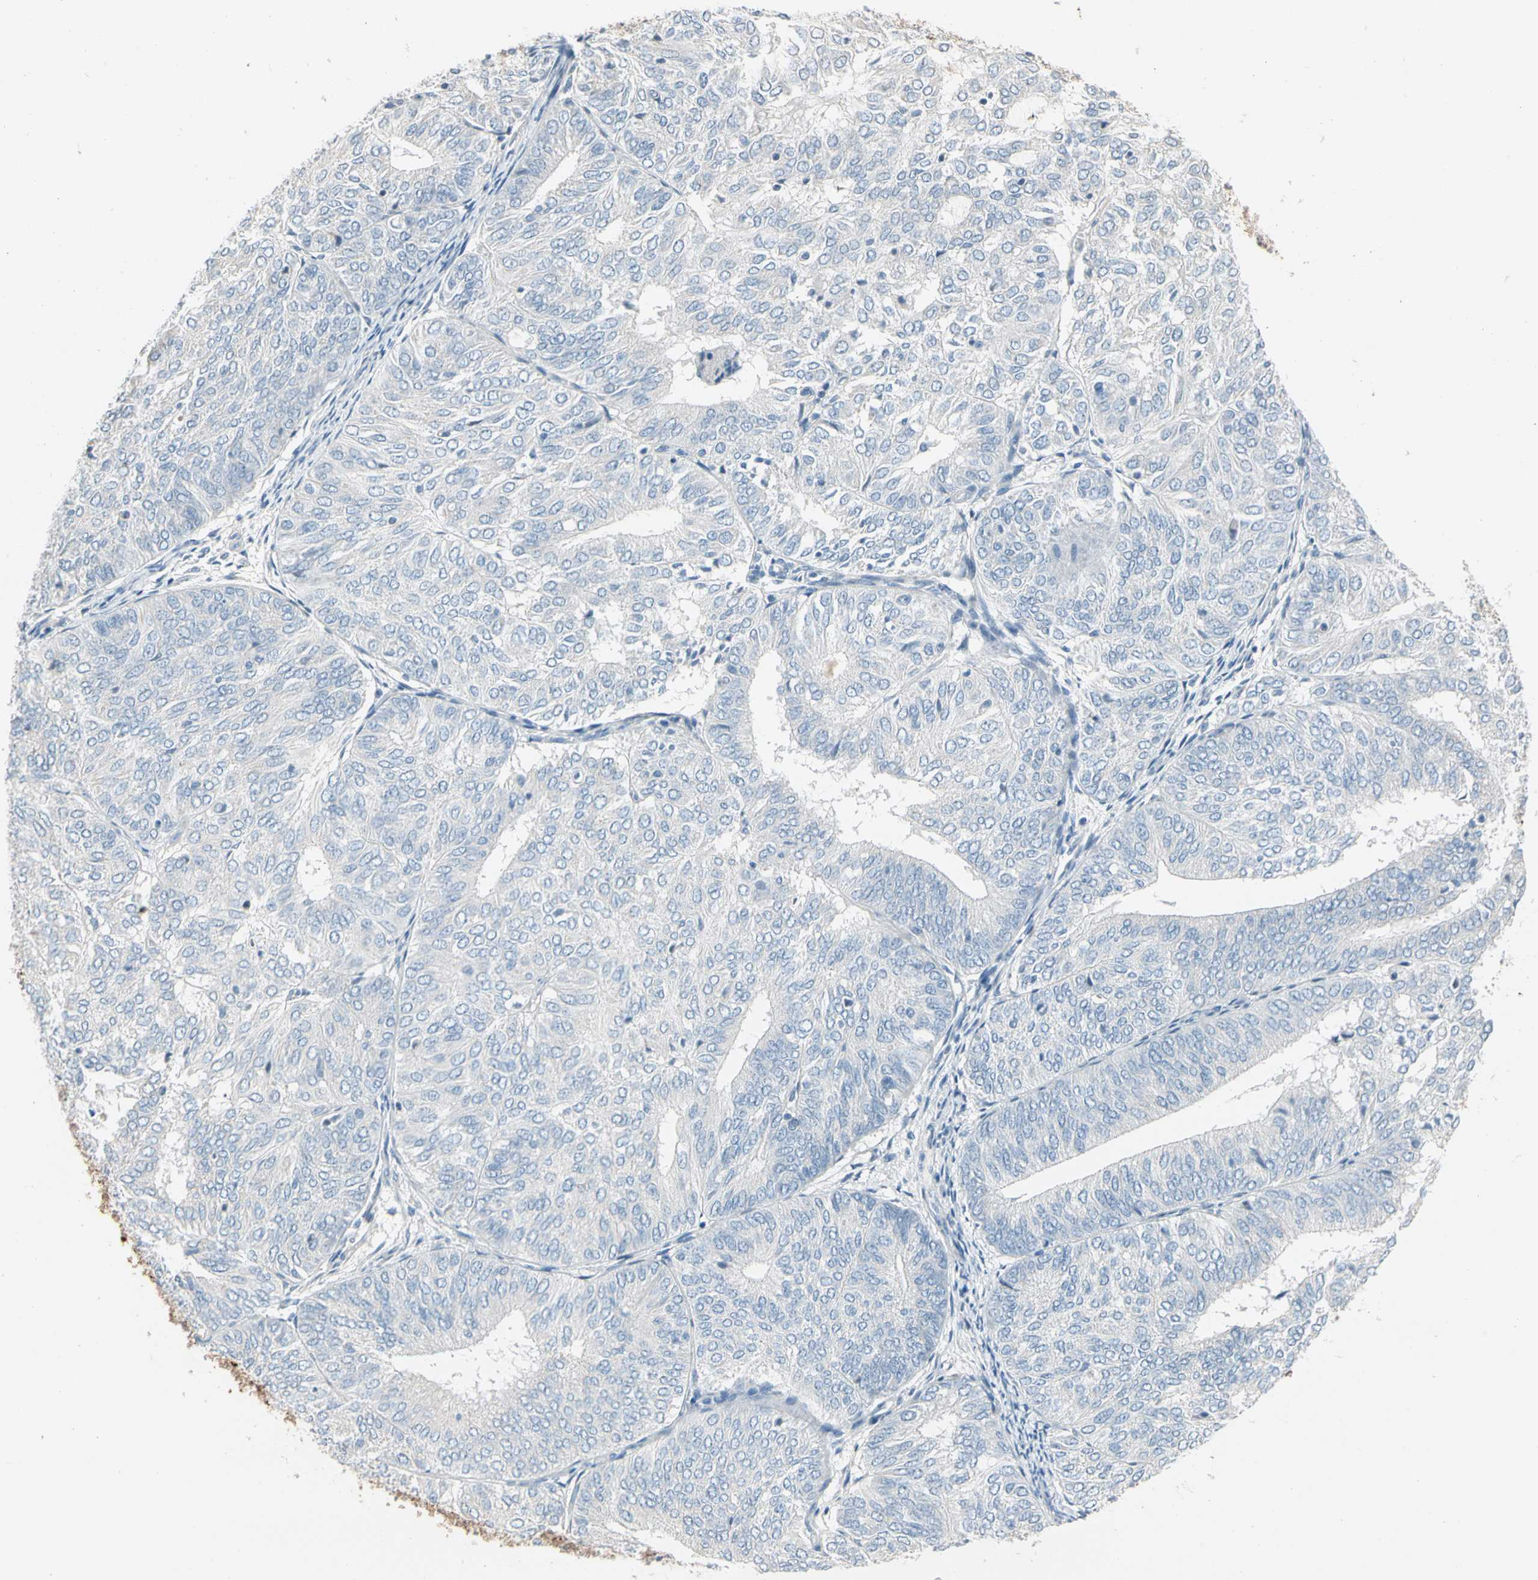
{"staining": {"intensity": "negative", "quantity": "none", "location": "none"}, "tissue": "endometrial cancer", "cell_type": "Tumor cells", "image_type": "cancer", "snomed": [{"axis": "morphology", "description": "Adenocarcinoma, NOS"}, {"axis": "topography", "description": "Uterus"}], "caption": "There is no significant staining in tumor cells of endometrial cancer.", "gene": "STK40", "patient": {"sex": "female", "age": 60}}